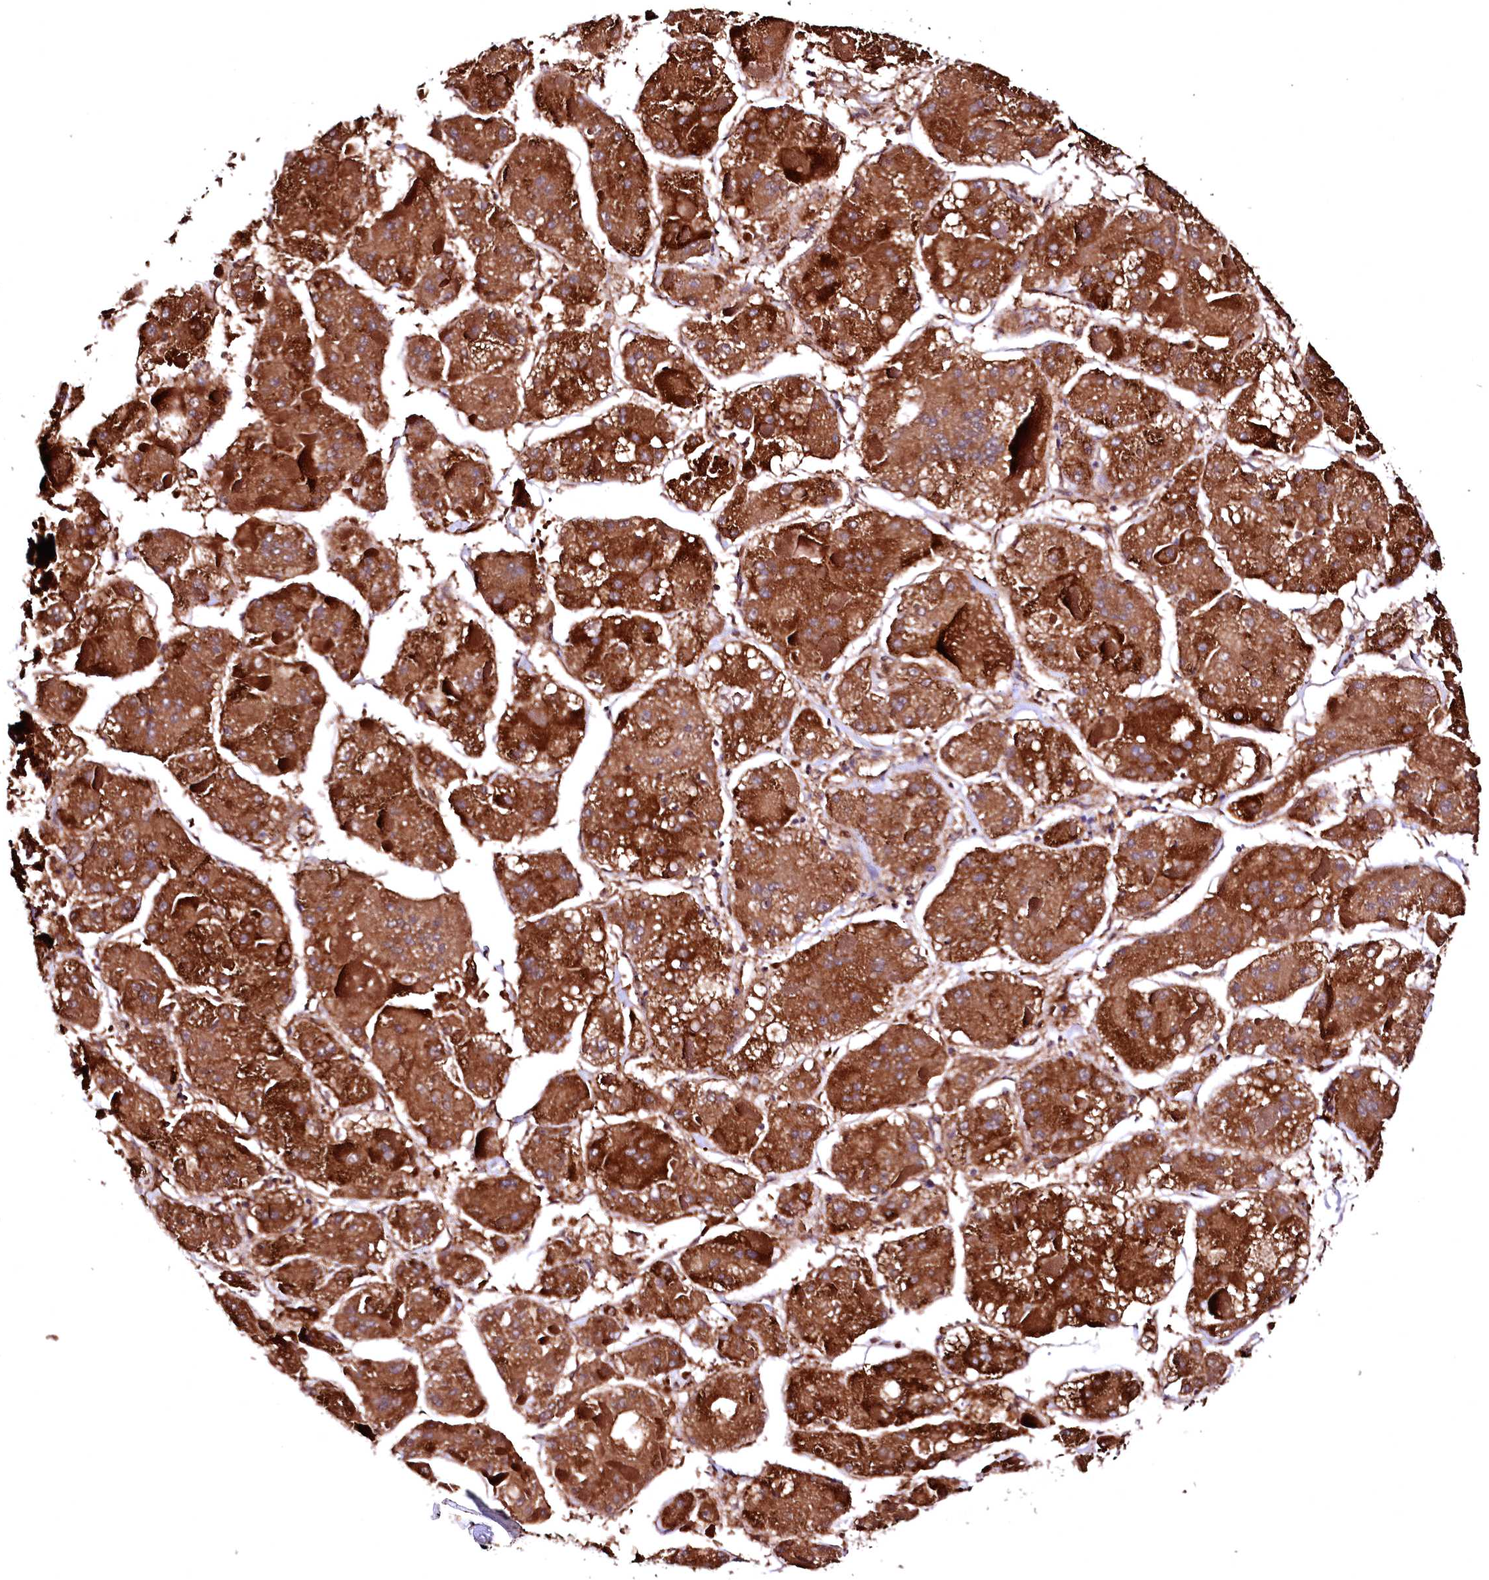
{"staining": {"intensity": "strong", "quantity": ">75%", "location": "cytoplasmic/membranous"}, "tissue": "liver cancer", "cell_type": "Tumor cells", "image_type": "cancer", "snomed": [{"axis": "morphology", "description": "Carcinoma, Hepatocellular, NOS"}, {"axis": "topography", "description": "Liver"}], "caption": "Immunohistochemistry (IHC) histopathology image of neoplastic tissue: human liver cancer (hepatocellular carcinoma) stained using immunohistochemistry demonstrates high levels of strong protein expression localized specifically in the cytoplasmic/membranous of tumor cells, appearing as a cytoplasmic/membranous brown color.", "gene": "ST3GAL1", "patient": {"sex": "female", "age": 73}}